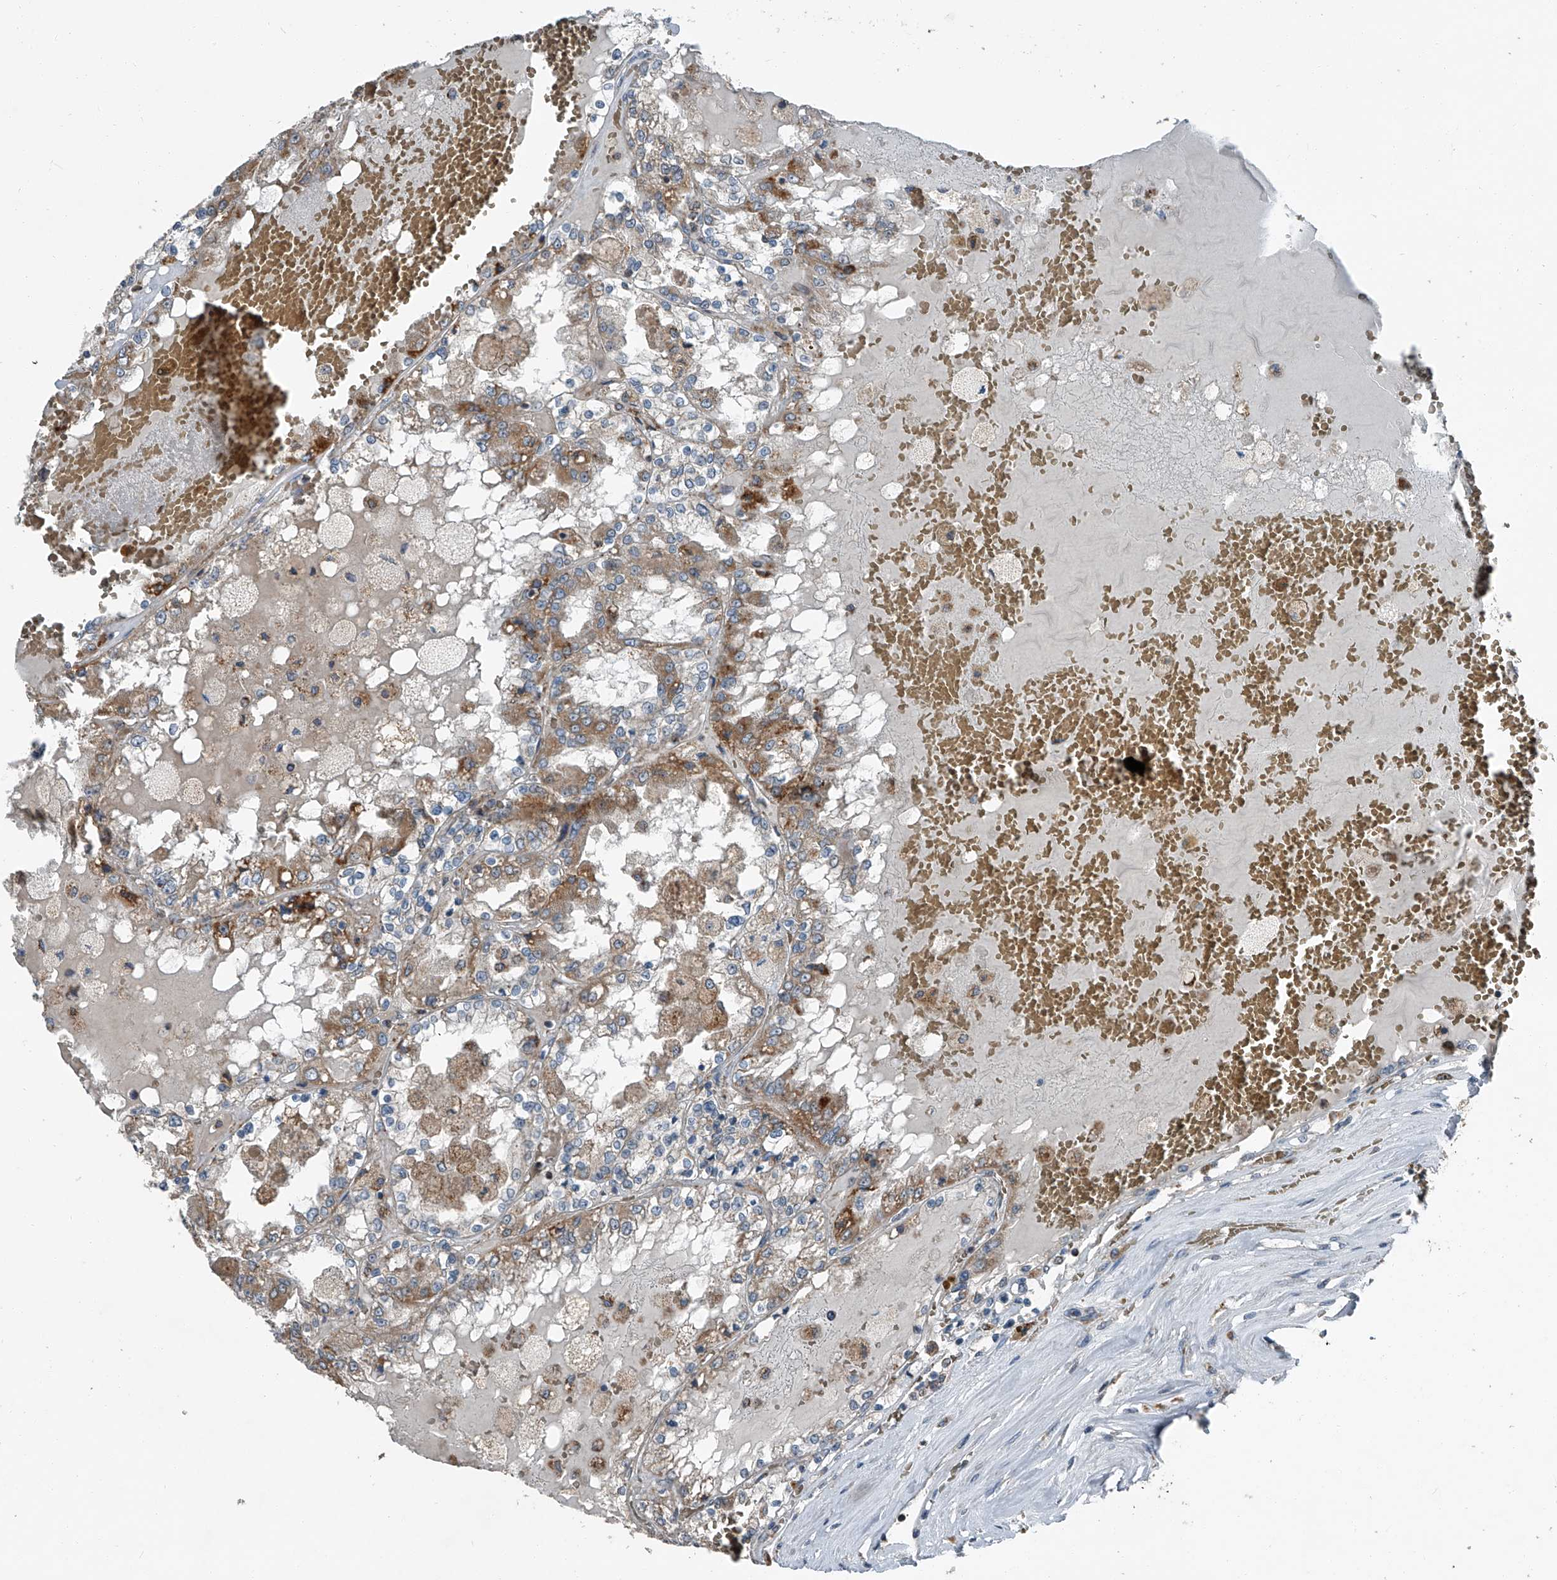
{"staining": {"intensity": "moderate", "quantity": ">75%", "location": "cytoplasmic/membranous"}, "tissue": "renal cancer", "cell_type": "Tumor cells", "image_type": "cancer", "snomed": [{"axis": "morphology", "description": "Adenocarcinoma, NOS"}, {"axis": "topography", "description": "Kidney"}], "caption": "This photomicrograph shows immunohistochemistry (IHC) staining of adenocarcinoma (renal), with medium moderate cytoplasmic/membranous expression in approximately >75% of tumor cells.", "gene": "CHRNA7", "patient": {"sex": "female", "age": 56}}